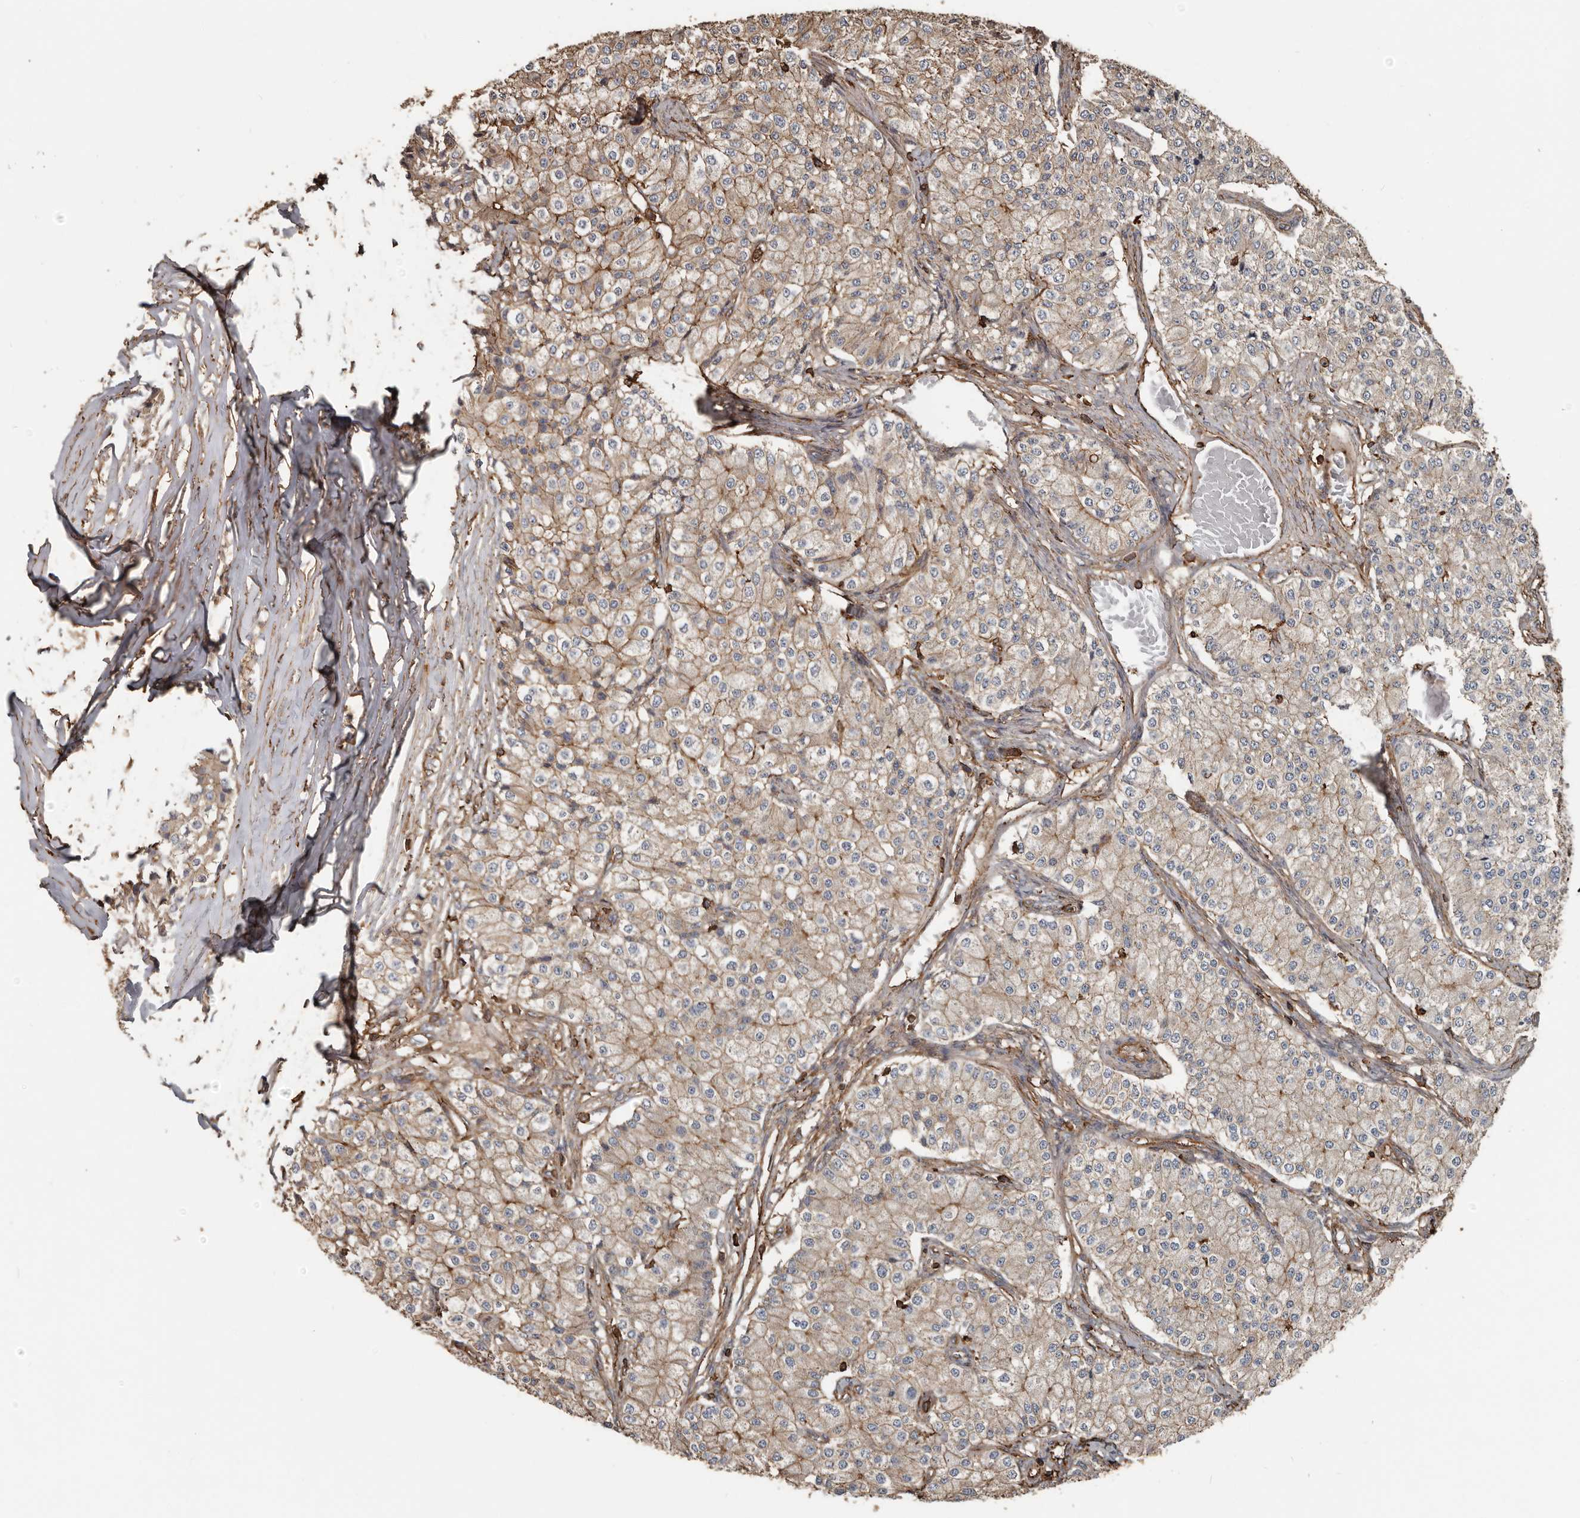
{"staining": {"intensity": "moderate", "quantity": "25%-75%", "location": "cytoplasmic/membranous"}, "tissue": "carcinoid", "cell_type": "Tumor cells", "image_type": "cancer", "snomed": [{"axis": "morphology", "description": "Carcinoid, malignant, NOS"}, {"axis": "topography", "description": "Colon"}], "caption": "Tumor cells reveal medium levels of moderate cytoplasmic/membranous positivity in about 25%-75% of cells in human malignant carcinoid. The protein of interest is shown in brown color, while the nuclei are stained blue.", "gene": "DENND6B", "patient": {"sex": "female", "age": 52}}